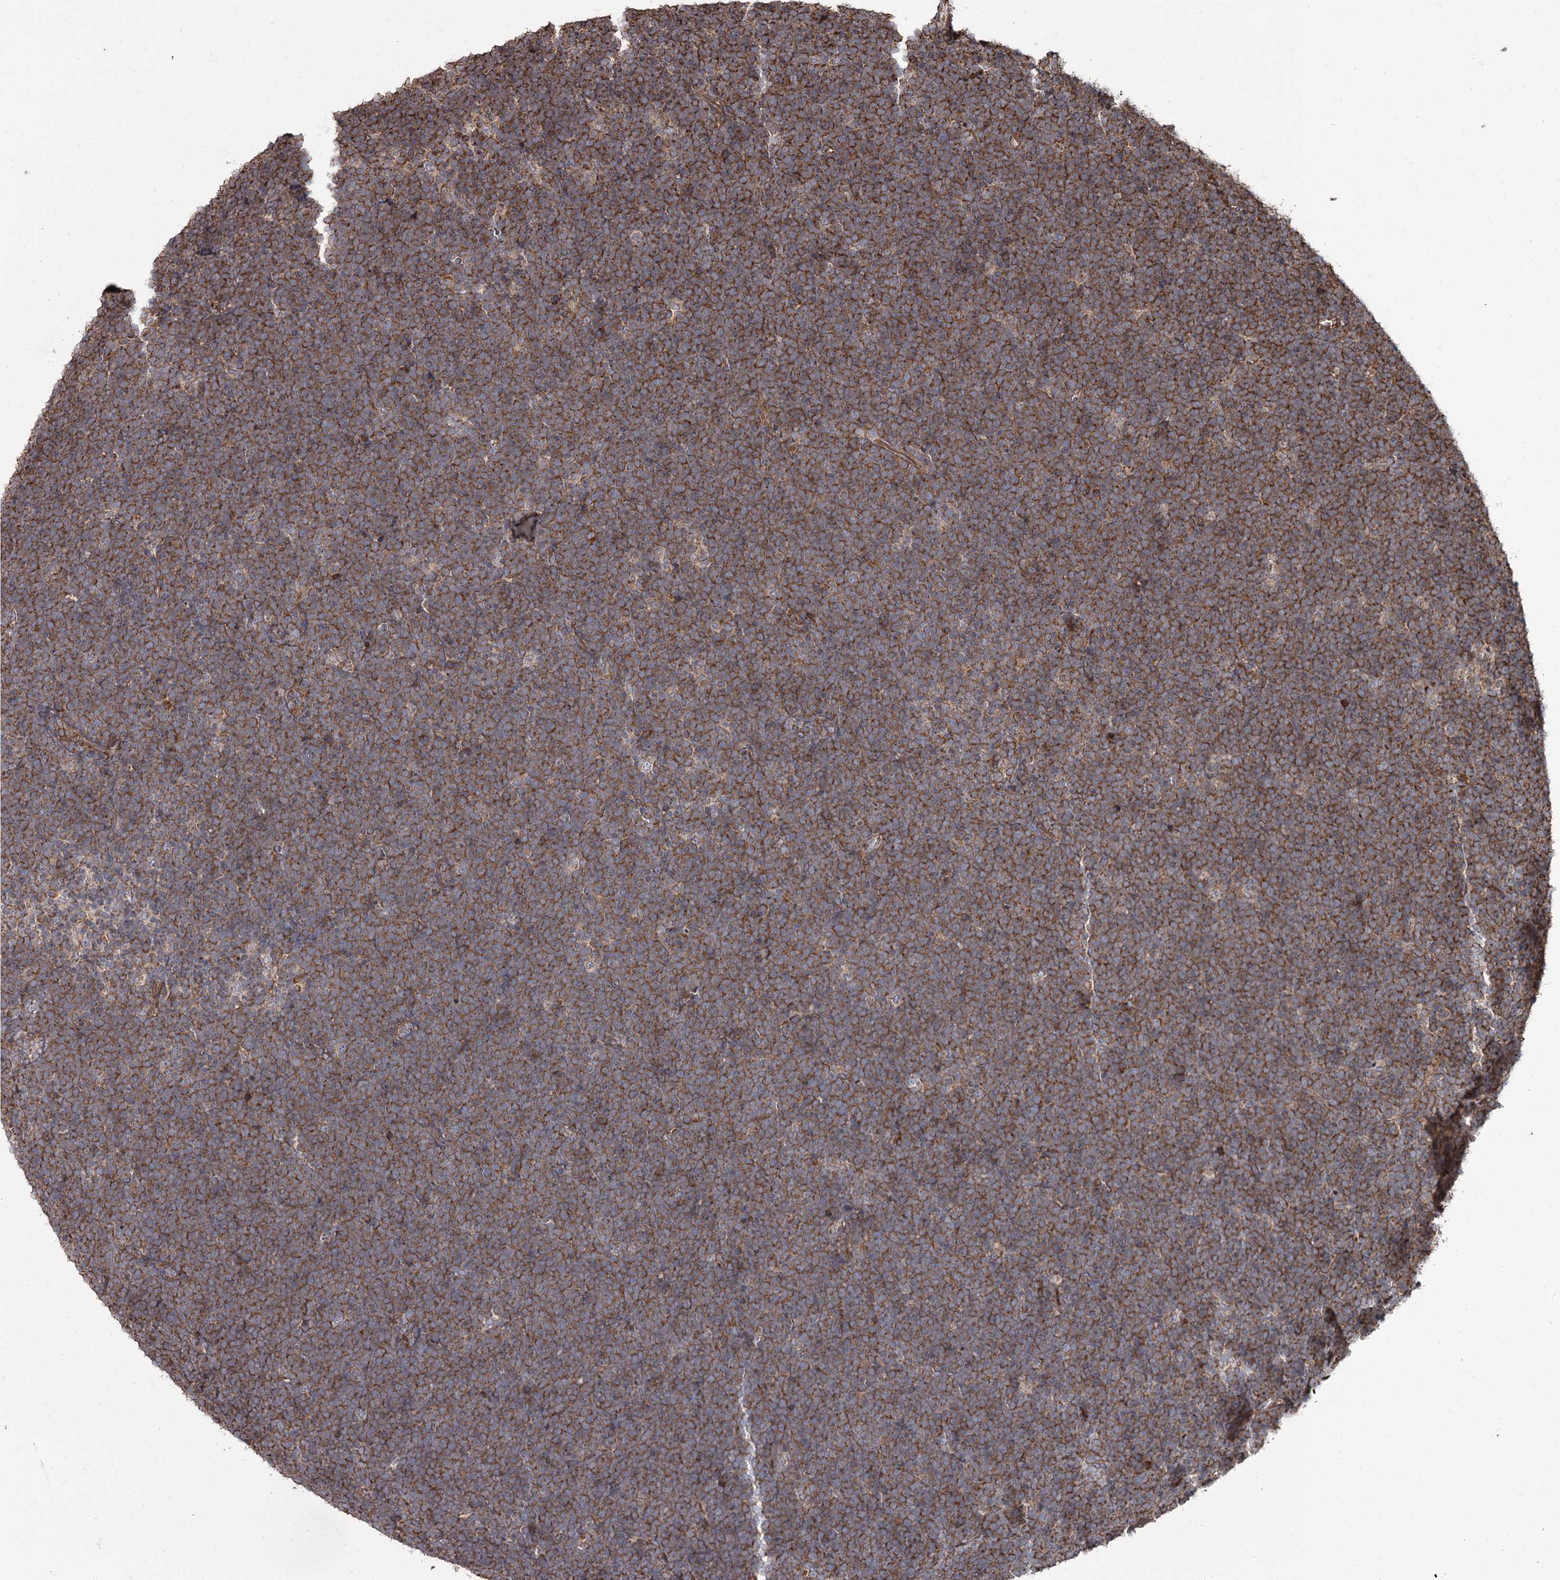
{"staining": {"intensity": "strong", "quantity": ">75%", "location": "cytoplasmic/membranous"}, "tissue": "lymphoma", "cell_type": "Tumor cells", "image_type": "cancer", "snomed": [{"axis": "morphology", "description": "Malignant lymphoma, non-Hodgkin's type, High grade"}, {"axis": "topography", "description": "Lymph node"}], "caption": "Immunohistochemical staining of human high-grade malignant lymphoma, non-Hodgkin's type exhibits high levels of strong cytoplasmic/membranous staining in about >75% of tumor cells.", "gene": "THAP9", "patient": {"sex": "male", "age": 13}}